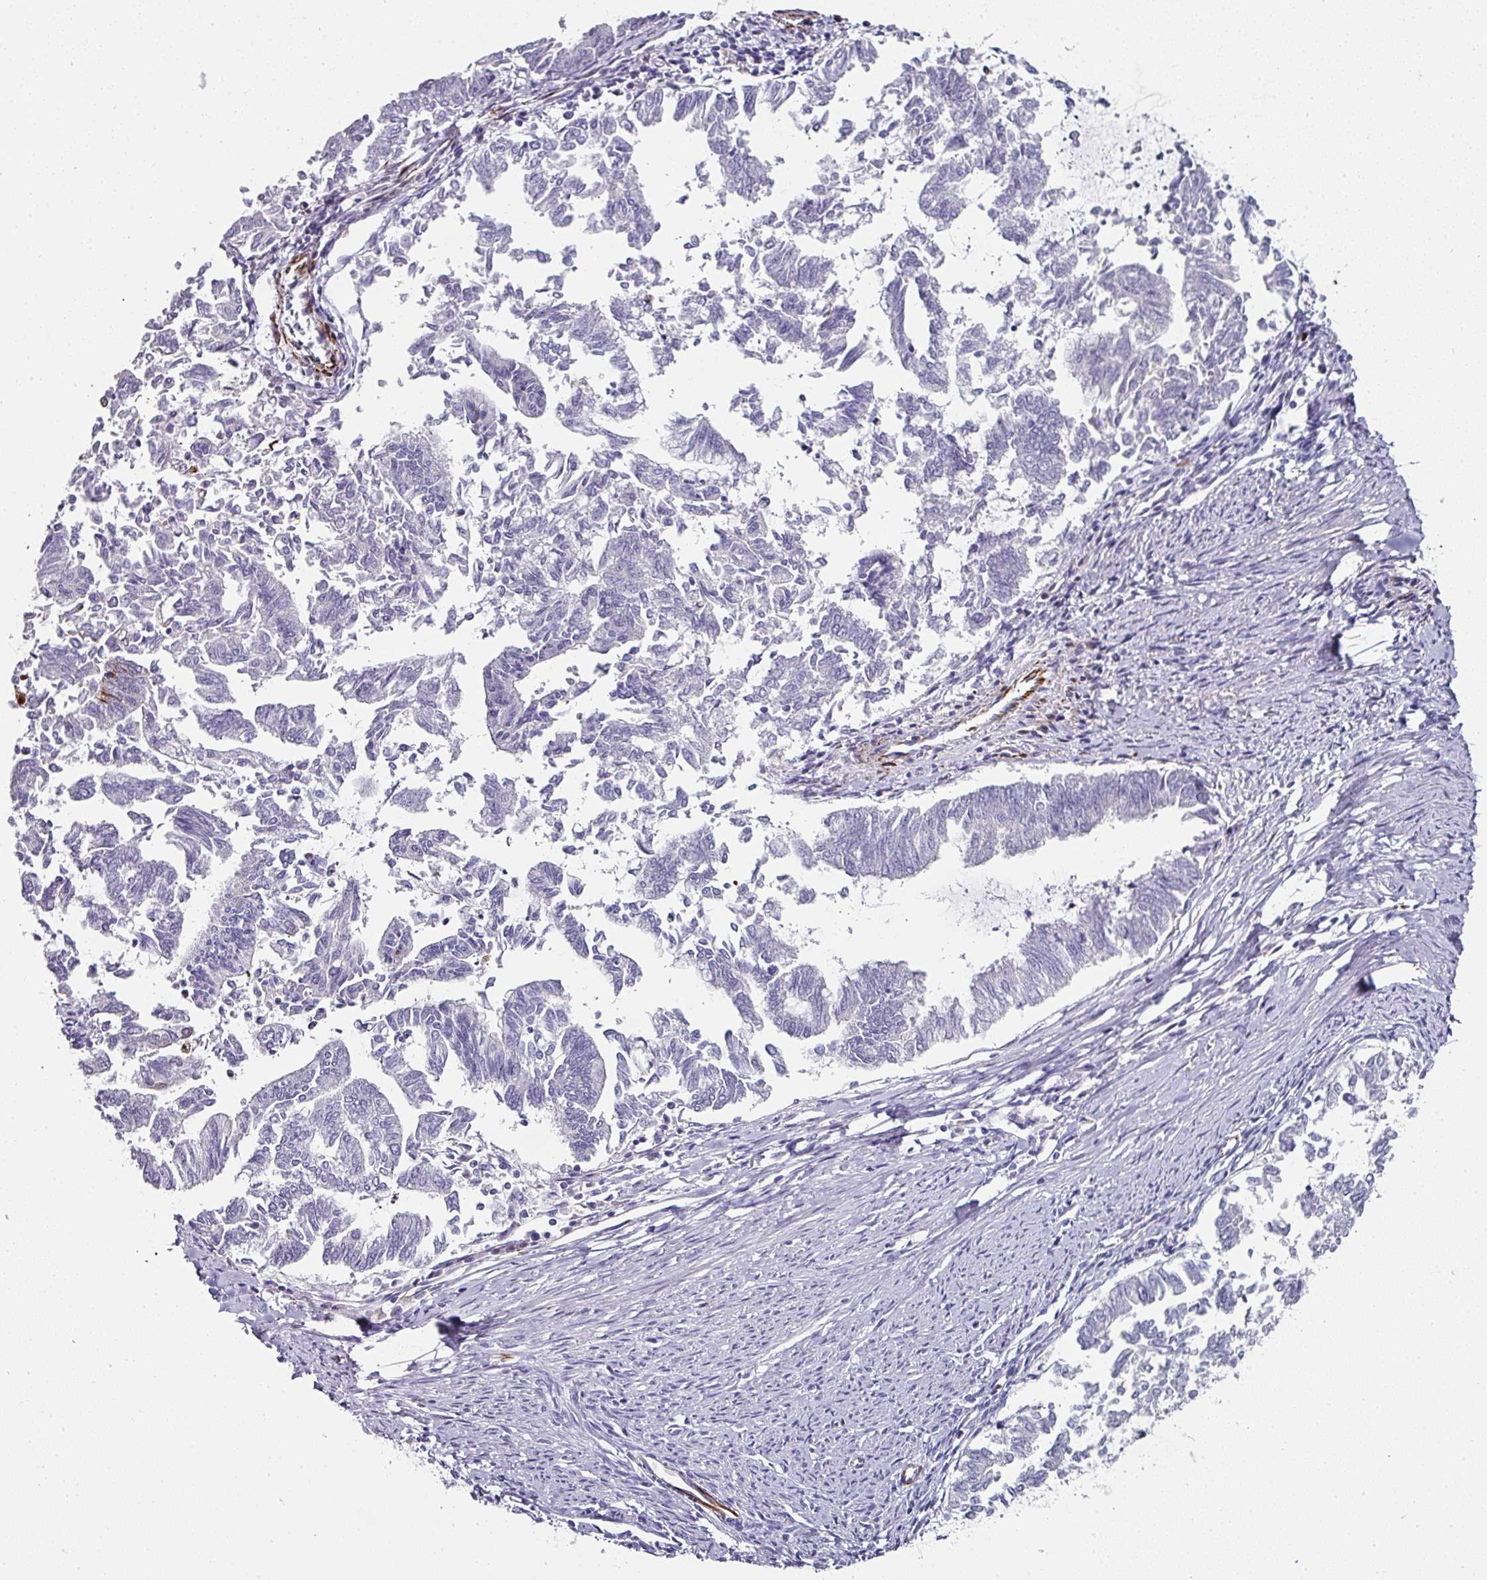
{"staining": {"intensity": "weak", "quantity": "<25%", "location": "nuclear"}, "tissue": "endometrial cancer", "cell_type": "Tumor cells", "image_type": "cancer", "snomed": [{"axis": "morphology", "description": "Adenocarcinoma, NOS"}, {"axis": "topography", "description": "Endometrium"}], "caption": "DAB immunohistochemical staining of endometrial cancer (adenocarcinoma) exhibits no significant staining in tumor cells. The staining is performed using DAB brown chromogen with nuclei counter-stained in using hematoxylin.", "gene": "TMPRSS9", "patient": {"sex": "female", "age": 79}}